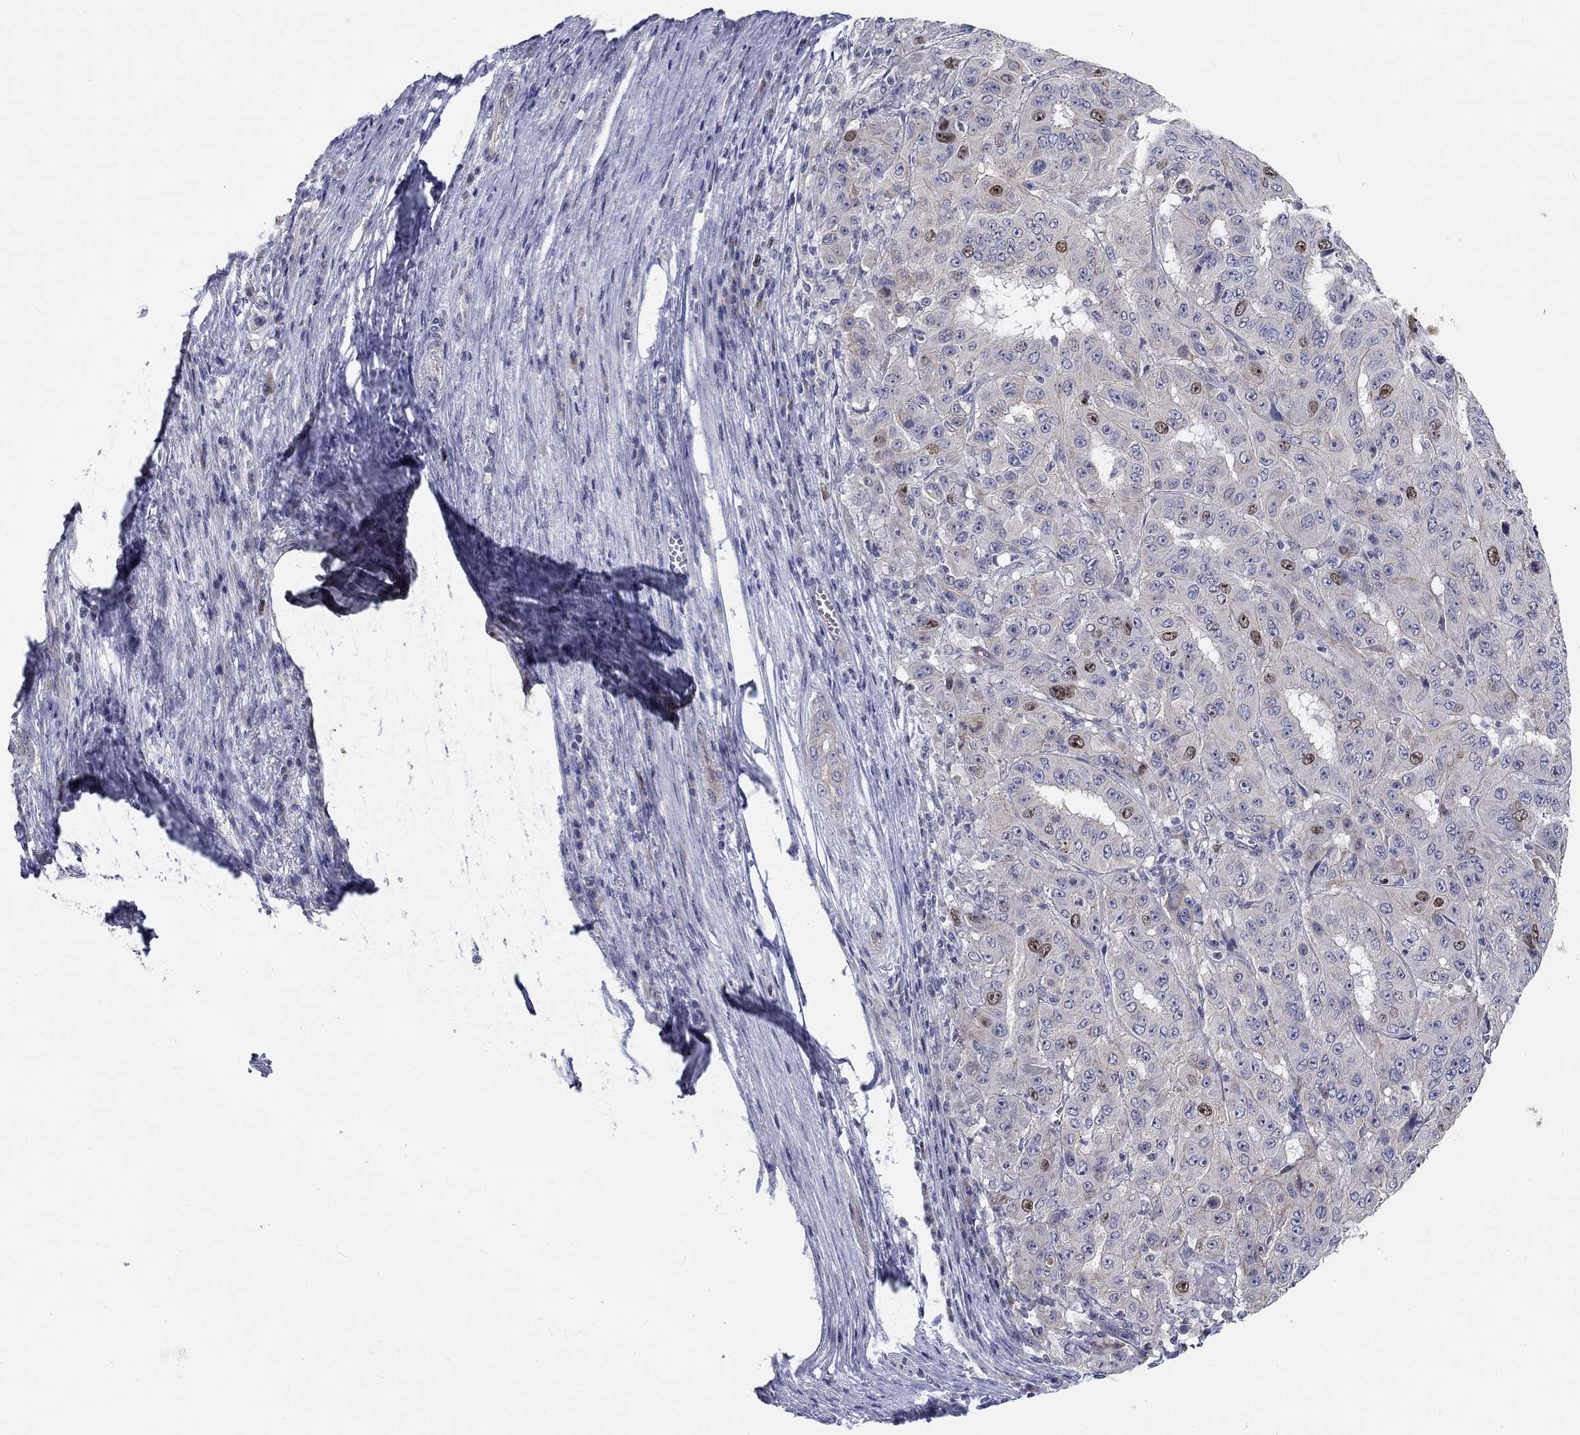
{"staining": {"intensity": "strong", "quantity": "<25%", "location": "nuclear"}, "tissue": "pancreatic cancer", "cell_type": "Tumor cells", "image_type": "cancer", "snomed": [{"axis": "morphology", "description": "Adenocarcinoma, NOS"}, {"axis": "topography", "description": "Pancreas"}], "caption": "Brown immunohistochemical staining in pancreatic cancer demonstrates strong nuclear positivity in approximately <25% of tumor cells.", "gene": "PRC1", "patient": {"sex": "male", "age": 63}}